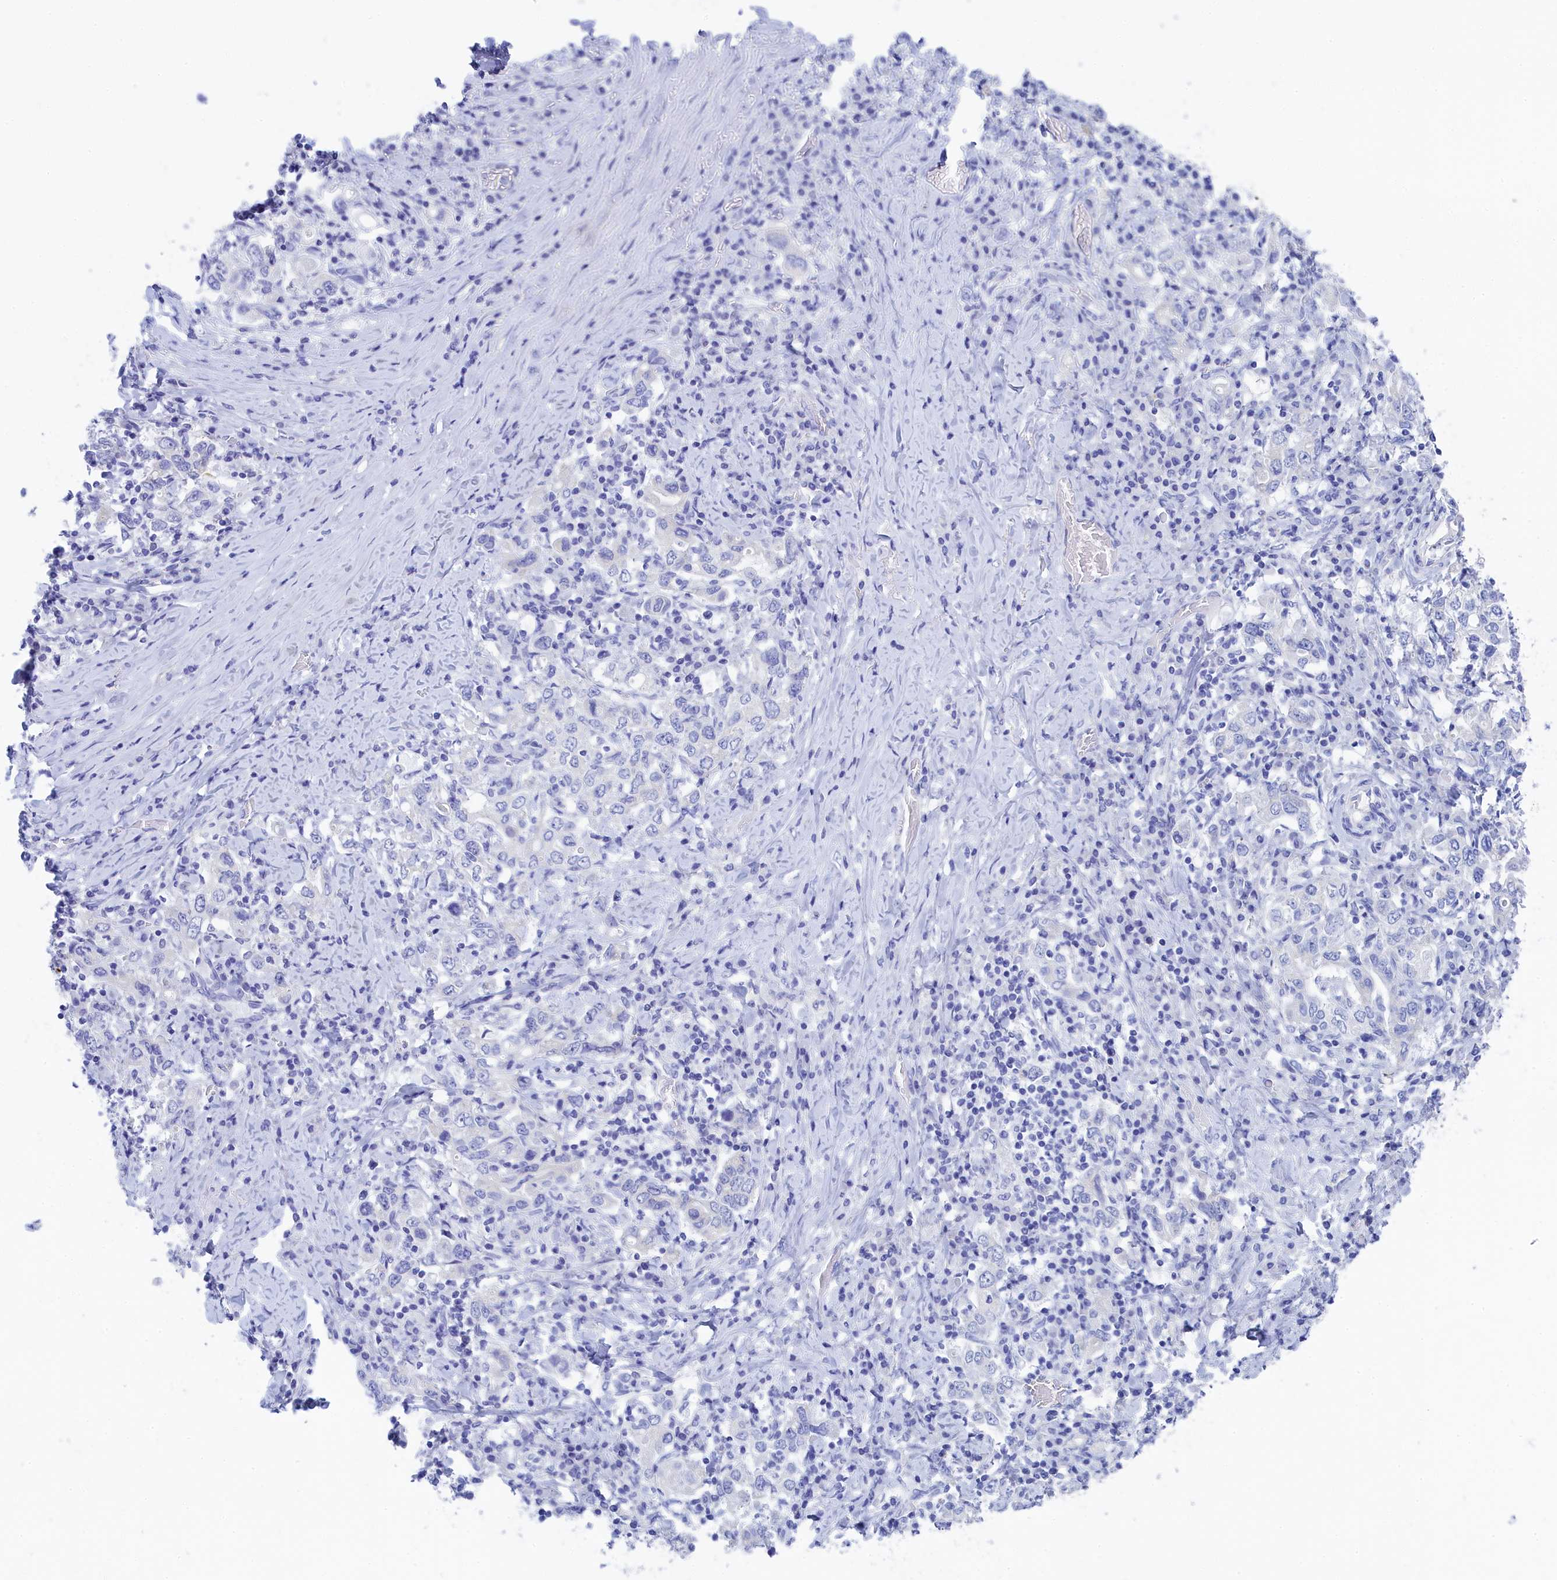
{"staining": {"intensity": "negative", "quantity": "none", "location": "none"}, "tissue": "stomach cancer", "cell_type": "Tumor cells", "image_type": "cancer", "snomed": [{"axis": "morphology", "description": "Adenocarcinoma, NOS"}, {"axis": "topography", "description": "Stomach, upper"}], "caption": "There is no significant positivity in tumor cells of adenocarcinoma (stomach).", "gene": "TRIM10", "patient": {"sex": "male", "age": 62}}